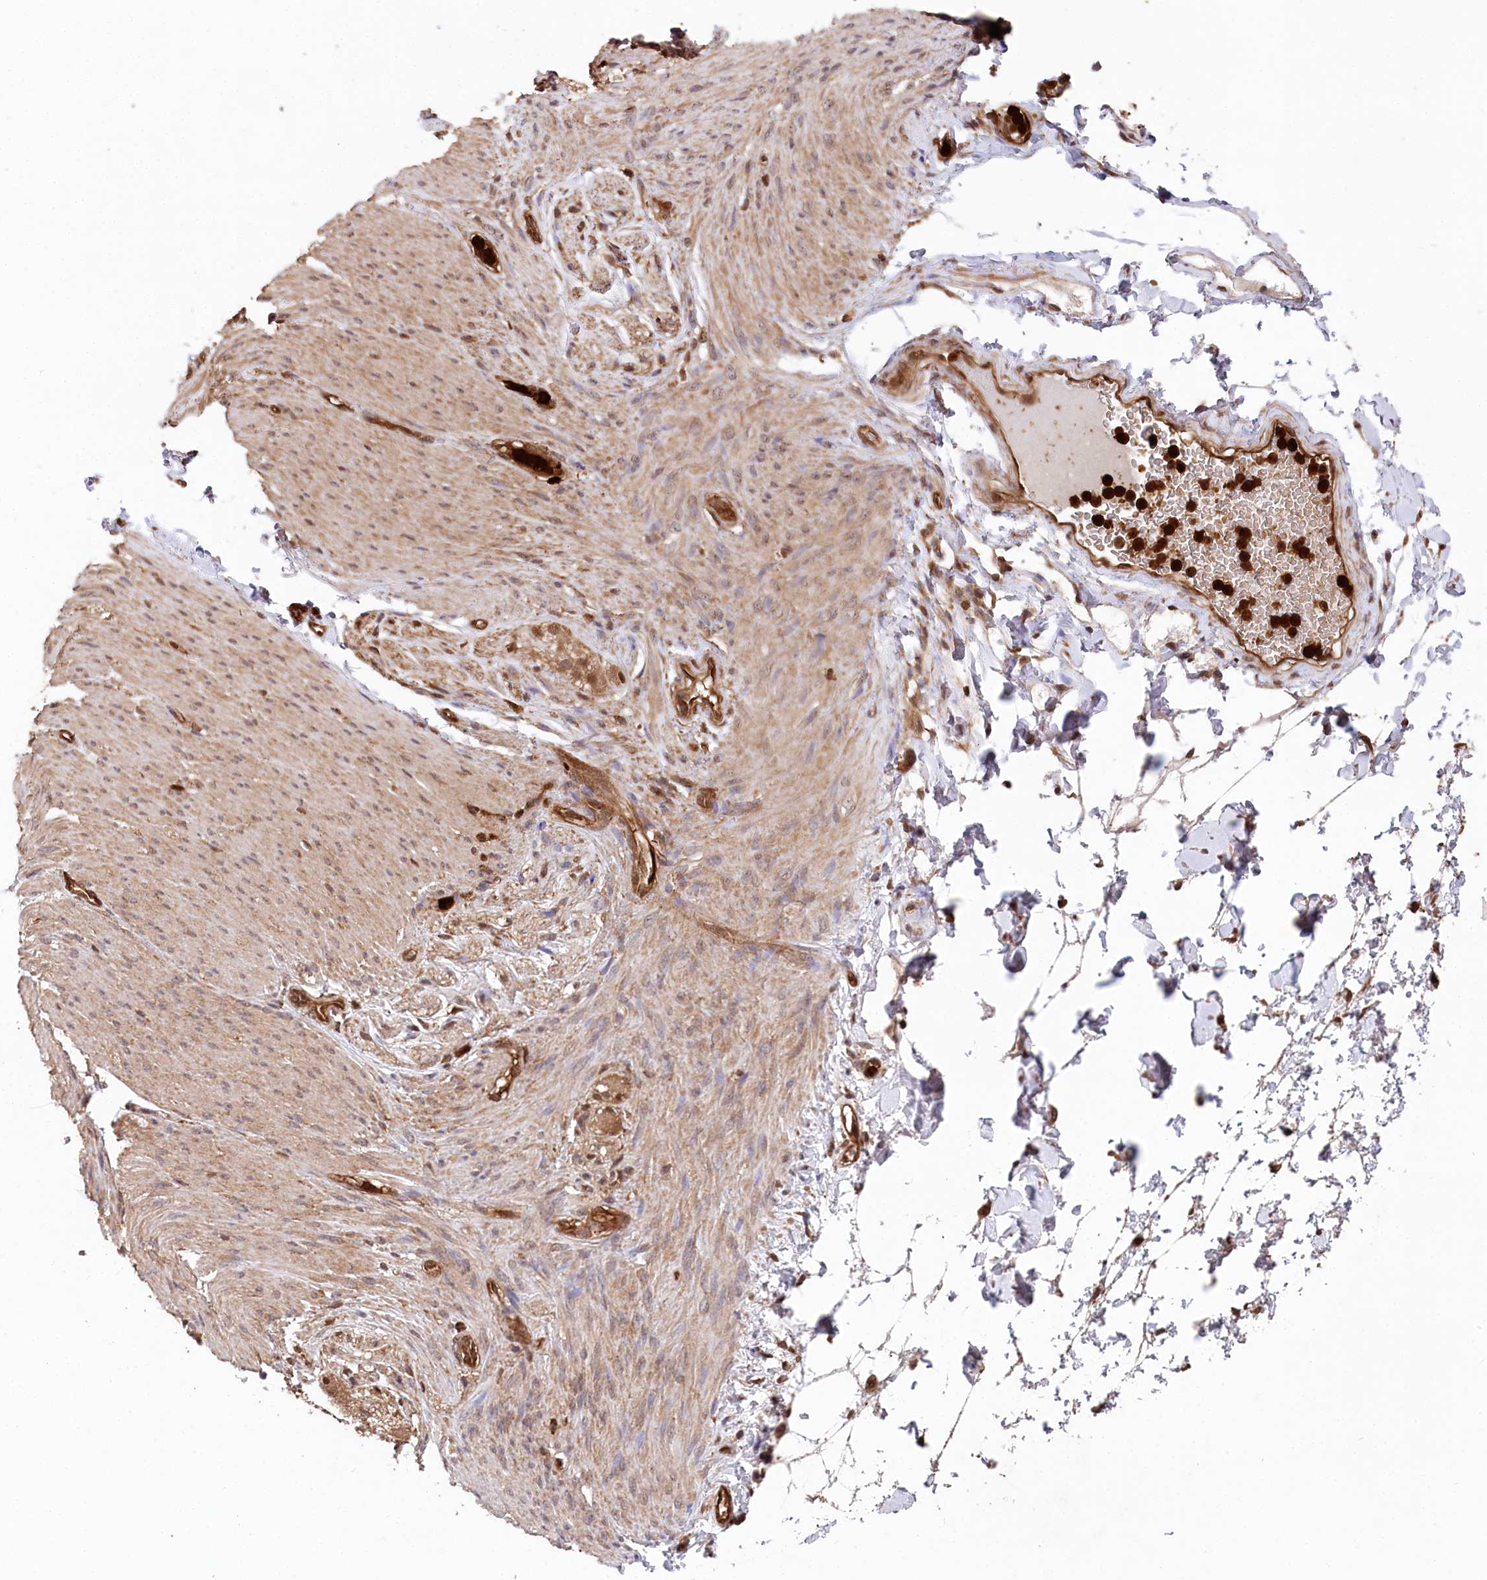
{"staining": {"intensity": "moderate", "quantity": "25%-75%", "location": "cytoplasmic/membranous"}, "tissue": "adipose tissue", "cell_type": "Adipocytes", "image_type": "normal", "snomed": [{"axis": "morphology", "description": "Normal tissue, NOS"}, {"axis": "topography", "description": "Colon"}, {"axis": "topography", "description": "Peripheral nerve tissue"}], "caption": "A medium amount of moderate cytoplasmic/membranous staining is identified in about 25%-75% of adipocytes in normal adipose tissue. Nuclei are stained in blue.", "gene": "LSG1", "patient": {"sex": "female", "age": 61}}